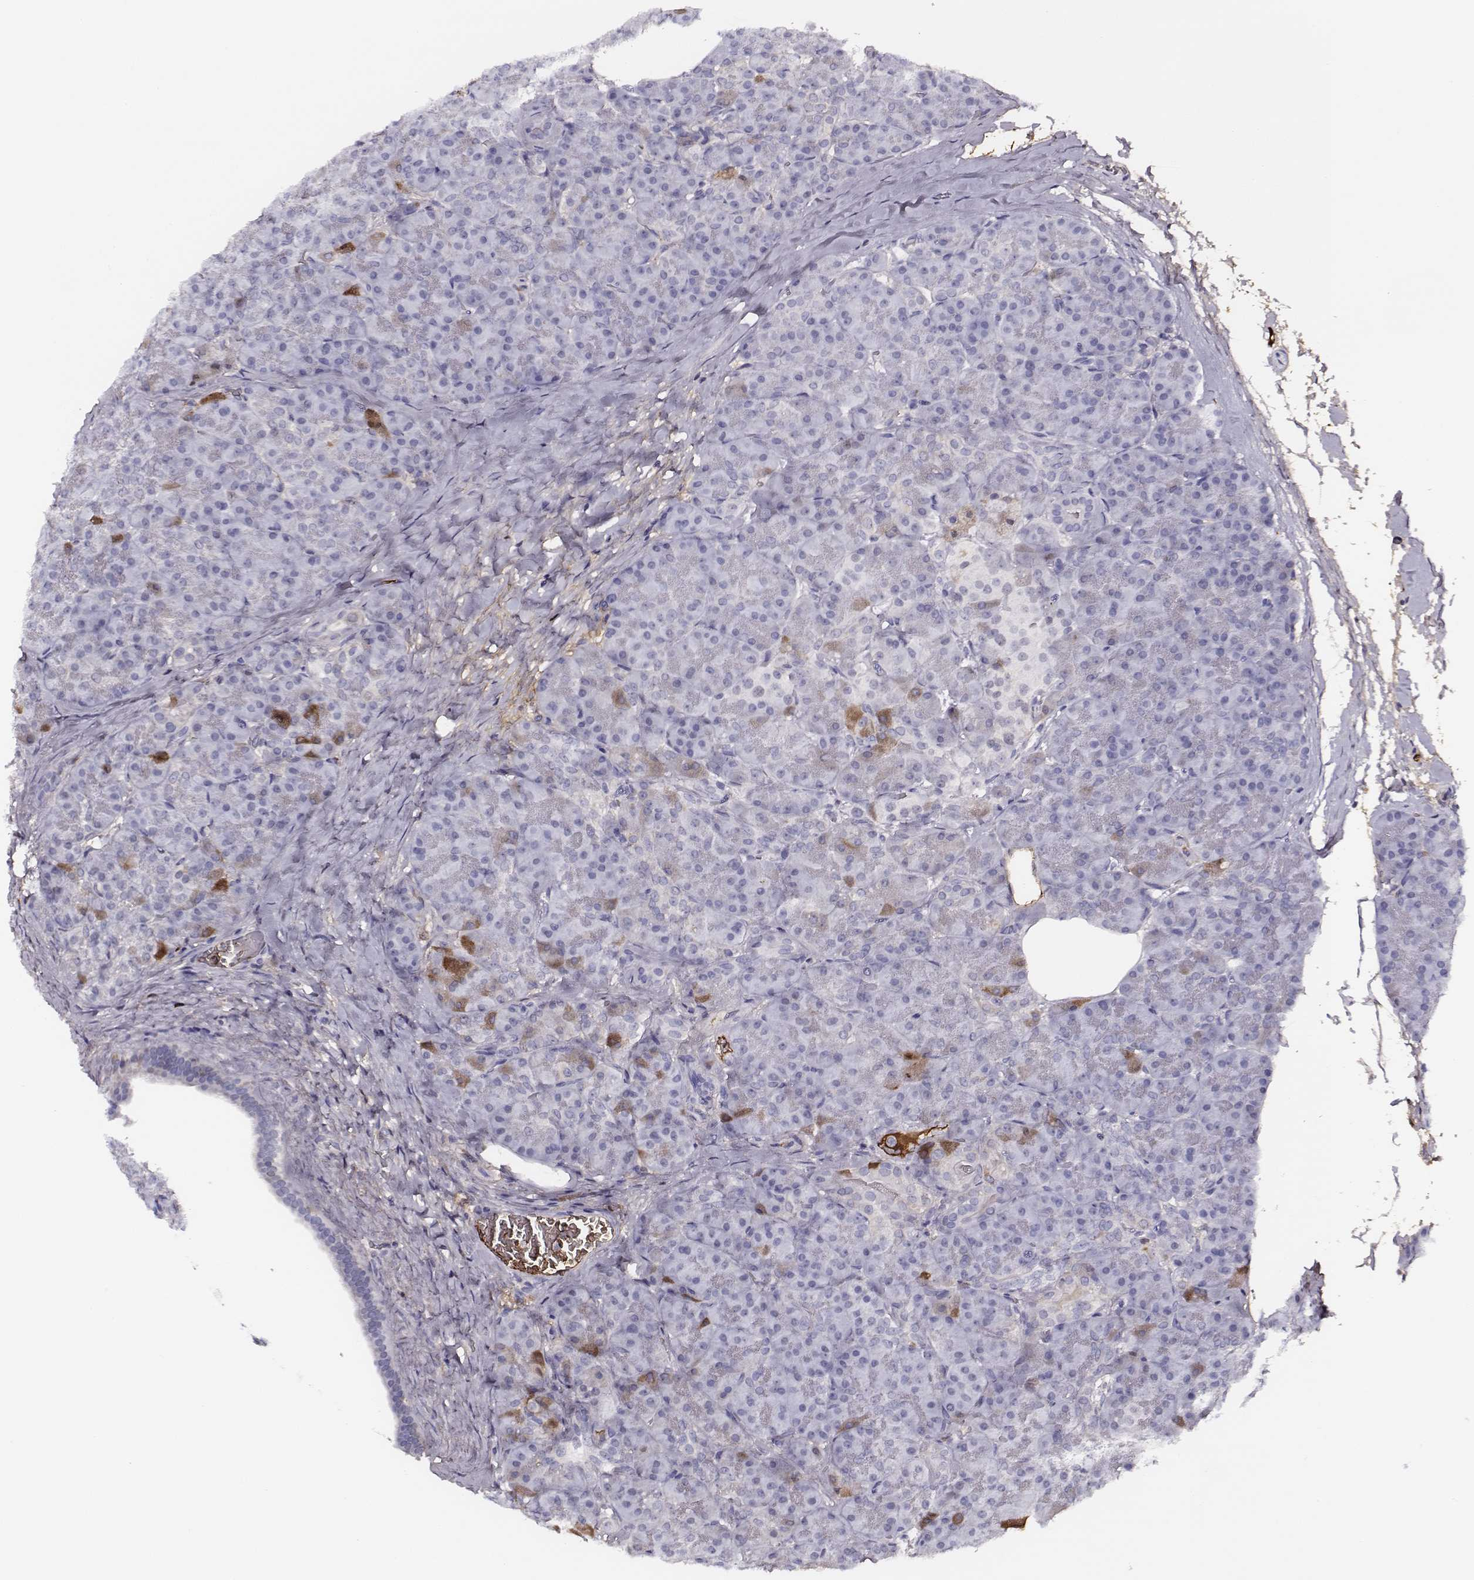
{"staining": {"intensity": "negative", "quantity": "none", "location": "none"}, "tissue": "pancreas", "cell_type": "Exocrine glandular cells", "image_type": "normal", "snomed": [{"axis": "morphology", "description": "Normal tissue, NOS"}, {"axis": "topography", "description": "Pancreas"}], "caption": "Pancreas was stained to show a protein in brown. There is no significant expression in exocrine glandular cells. The staining was performed using DAB to visualize the protein expression in brown, while the nuclei were stained in blue with hematoxylin (Magnification: 20x).", "gene": "TF", "patient": {"sex": "male", "age": 57}}